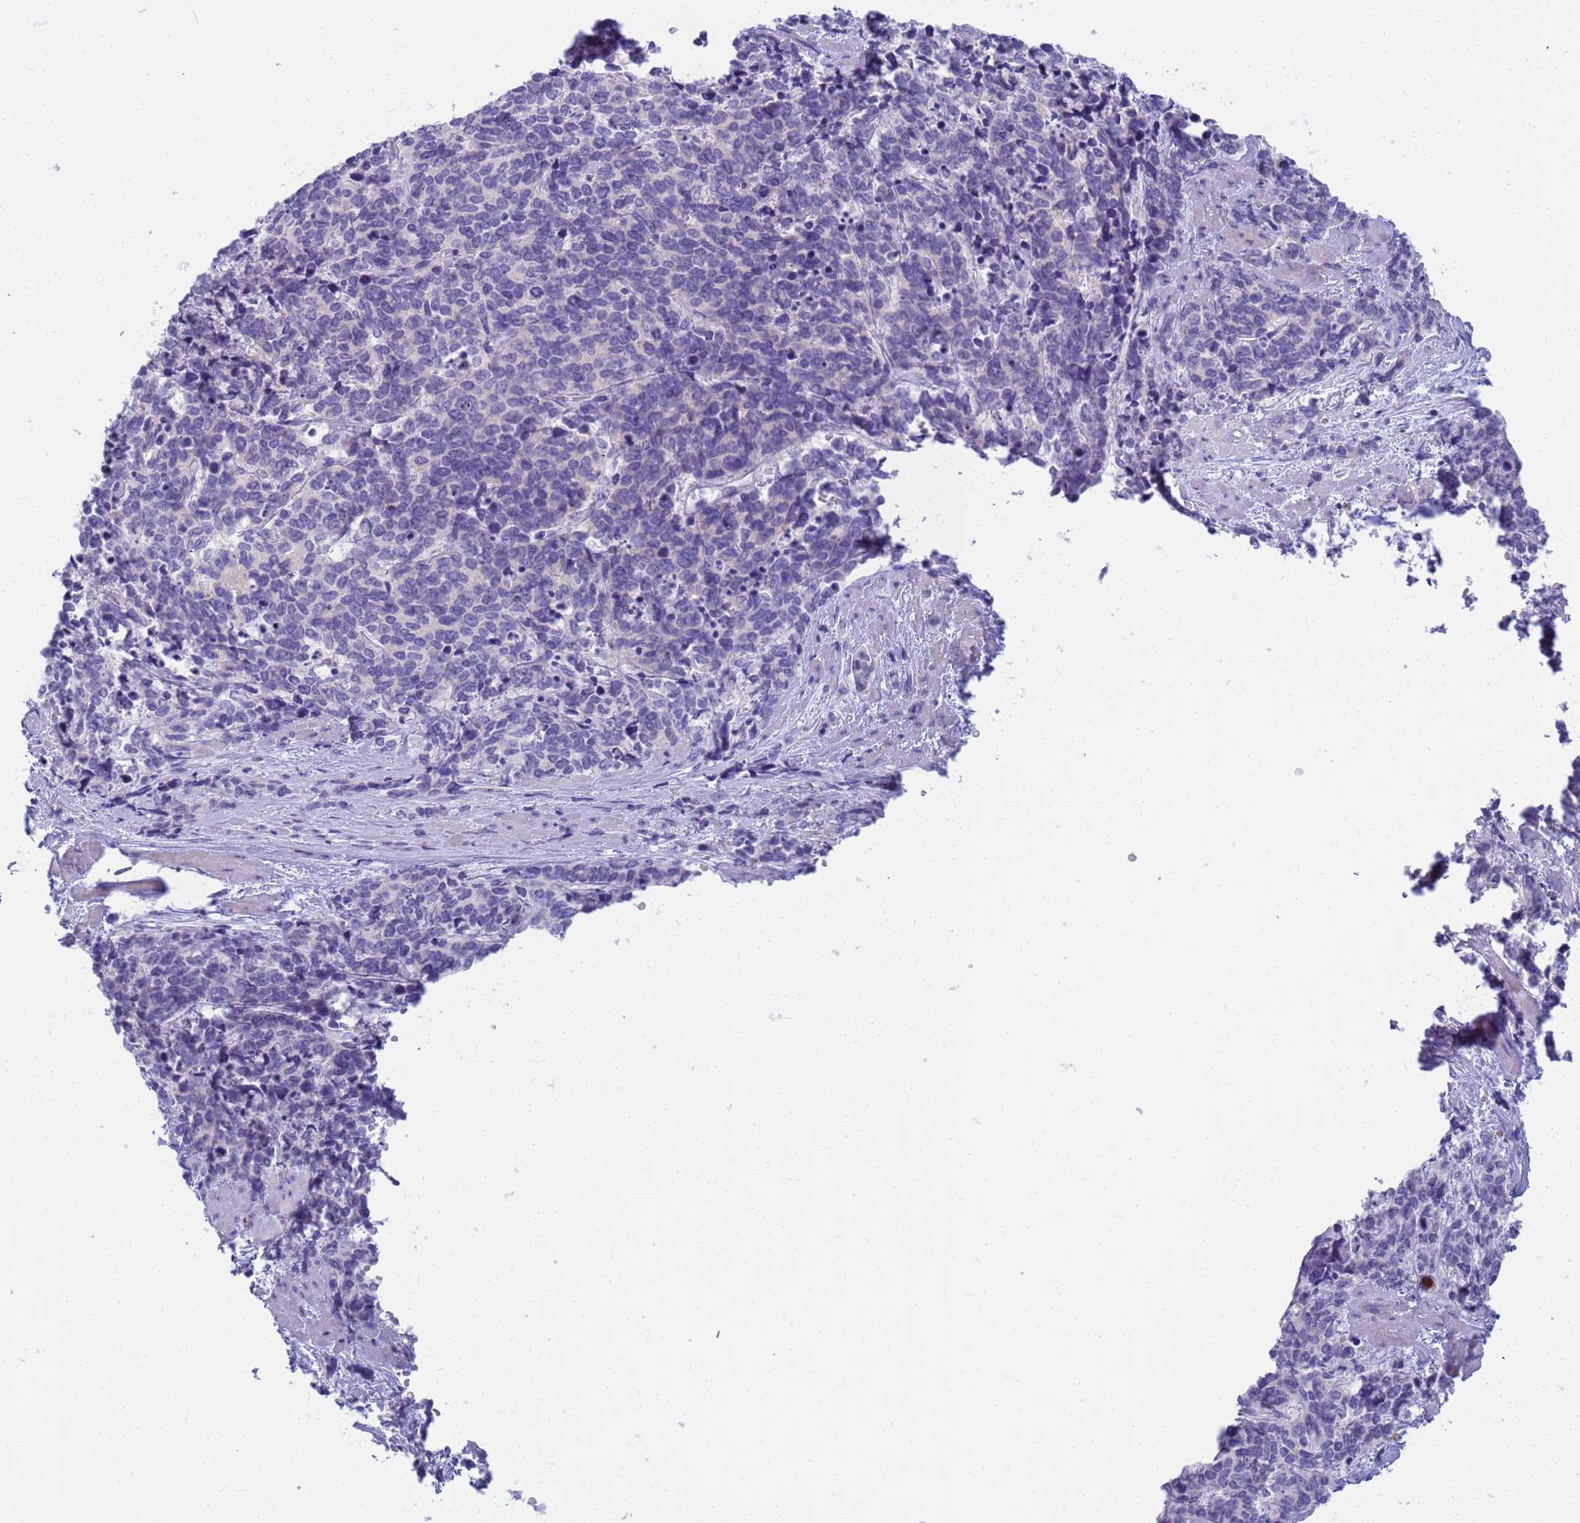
{"staining": {"intensity": "negative", "quantity": "none", "location": "none"}, "tissue": "cervical cancer", "cell_type": "Tumor cells", "image_type": "cancer", "snomed": [{"axis": "morphology", "description": "Squamous cell carcinoma, NOS"}, {"axis": "topography", "description": "Cervix"}], "caption": "Immunohistochemistry (IHC) photomicrograph of neoplastic tissue: cervical squamous cell carcinoma stained with DAB (3,3'-diaminobenzidine) reveals no significant protein staining in tumor cells.", "gene": "RNASE2", "patient": {"sex": "female", "age": 60}}